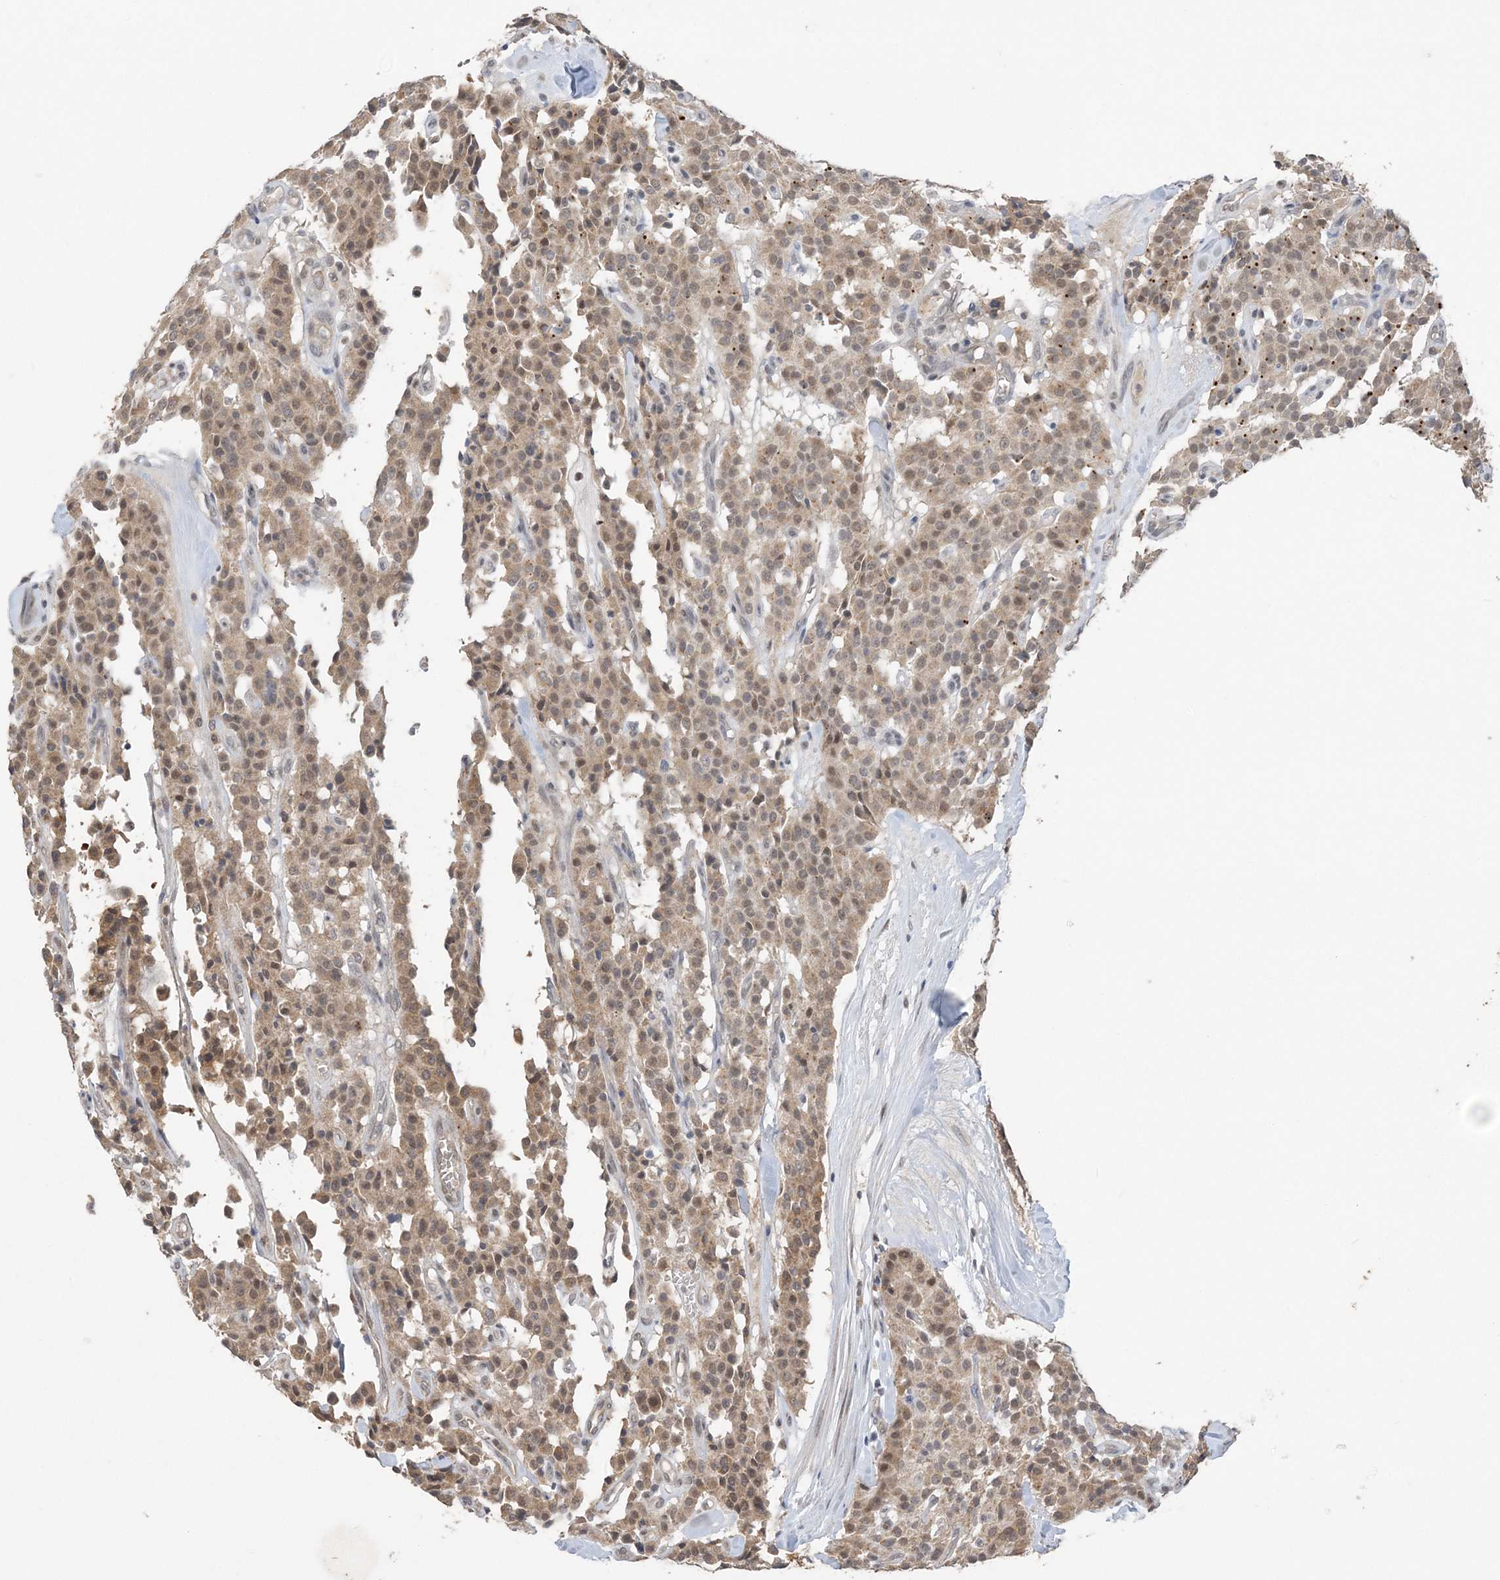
{"staining": {"intensity": "moderate", "quantity": ">75%", "location": "cytoplasmic/membranous,nuclear"}, "tissue": "carcinoid", "cell_type": "Tumor cells", "image_type": "cancer", "snomed": [{"axis": "morphology", "description": "Carcinoid, malignant, NOS"}, {"axis": "topography", "description": "Lung"}], "caption": "Moderate cytoplasmic/membranous and nuclear protein positivity is appreciated in about >75% of tumor cells in carcinoid (malignant).", "gene": "ZBTB7A", "patient": {"sex": "male", "age": 30}}